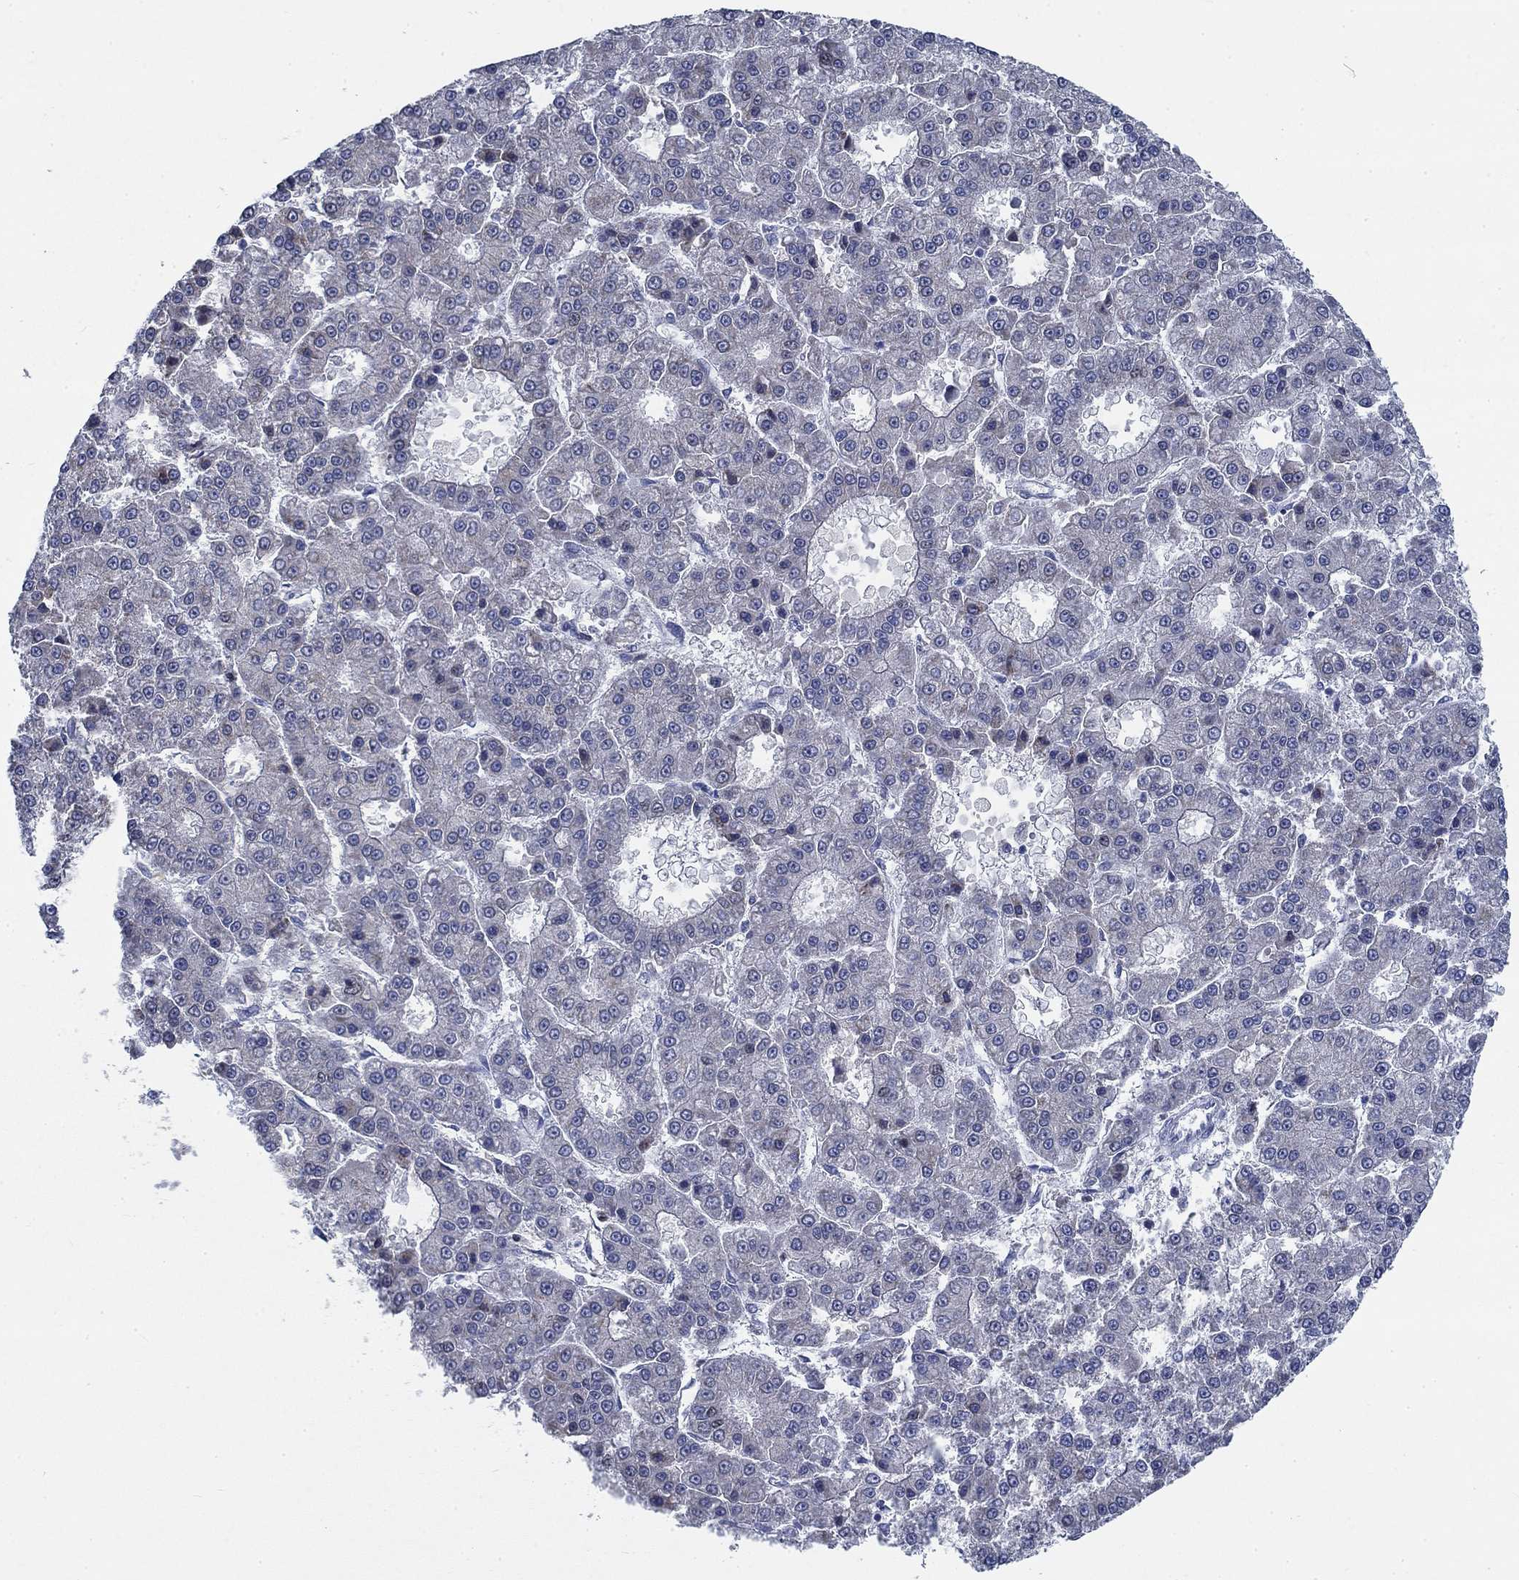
{"staining": {"intensity": "weak", "quantity": "<25%", "location": "cytoplasmic/membranous"}, "tissue": "liver cancer", "cell_type": "Tumor cells", "image_type": "cancer", "snomed": [{"axis": "morphology", "description": "Carcinoma, Hepatocellular, NOS"}, {"axis": "topography", "description": "Liver"}], "caption": "Hepatocellular carcinoma (liver) was stained to show a protein in brown. There is no significant expression in tumor cells.", "gene": "MMP24", "patient": {"sex": "male", "age": 70}}